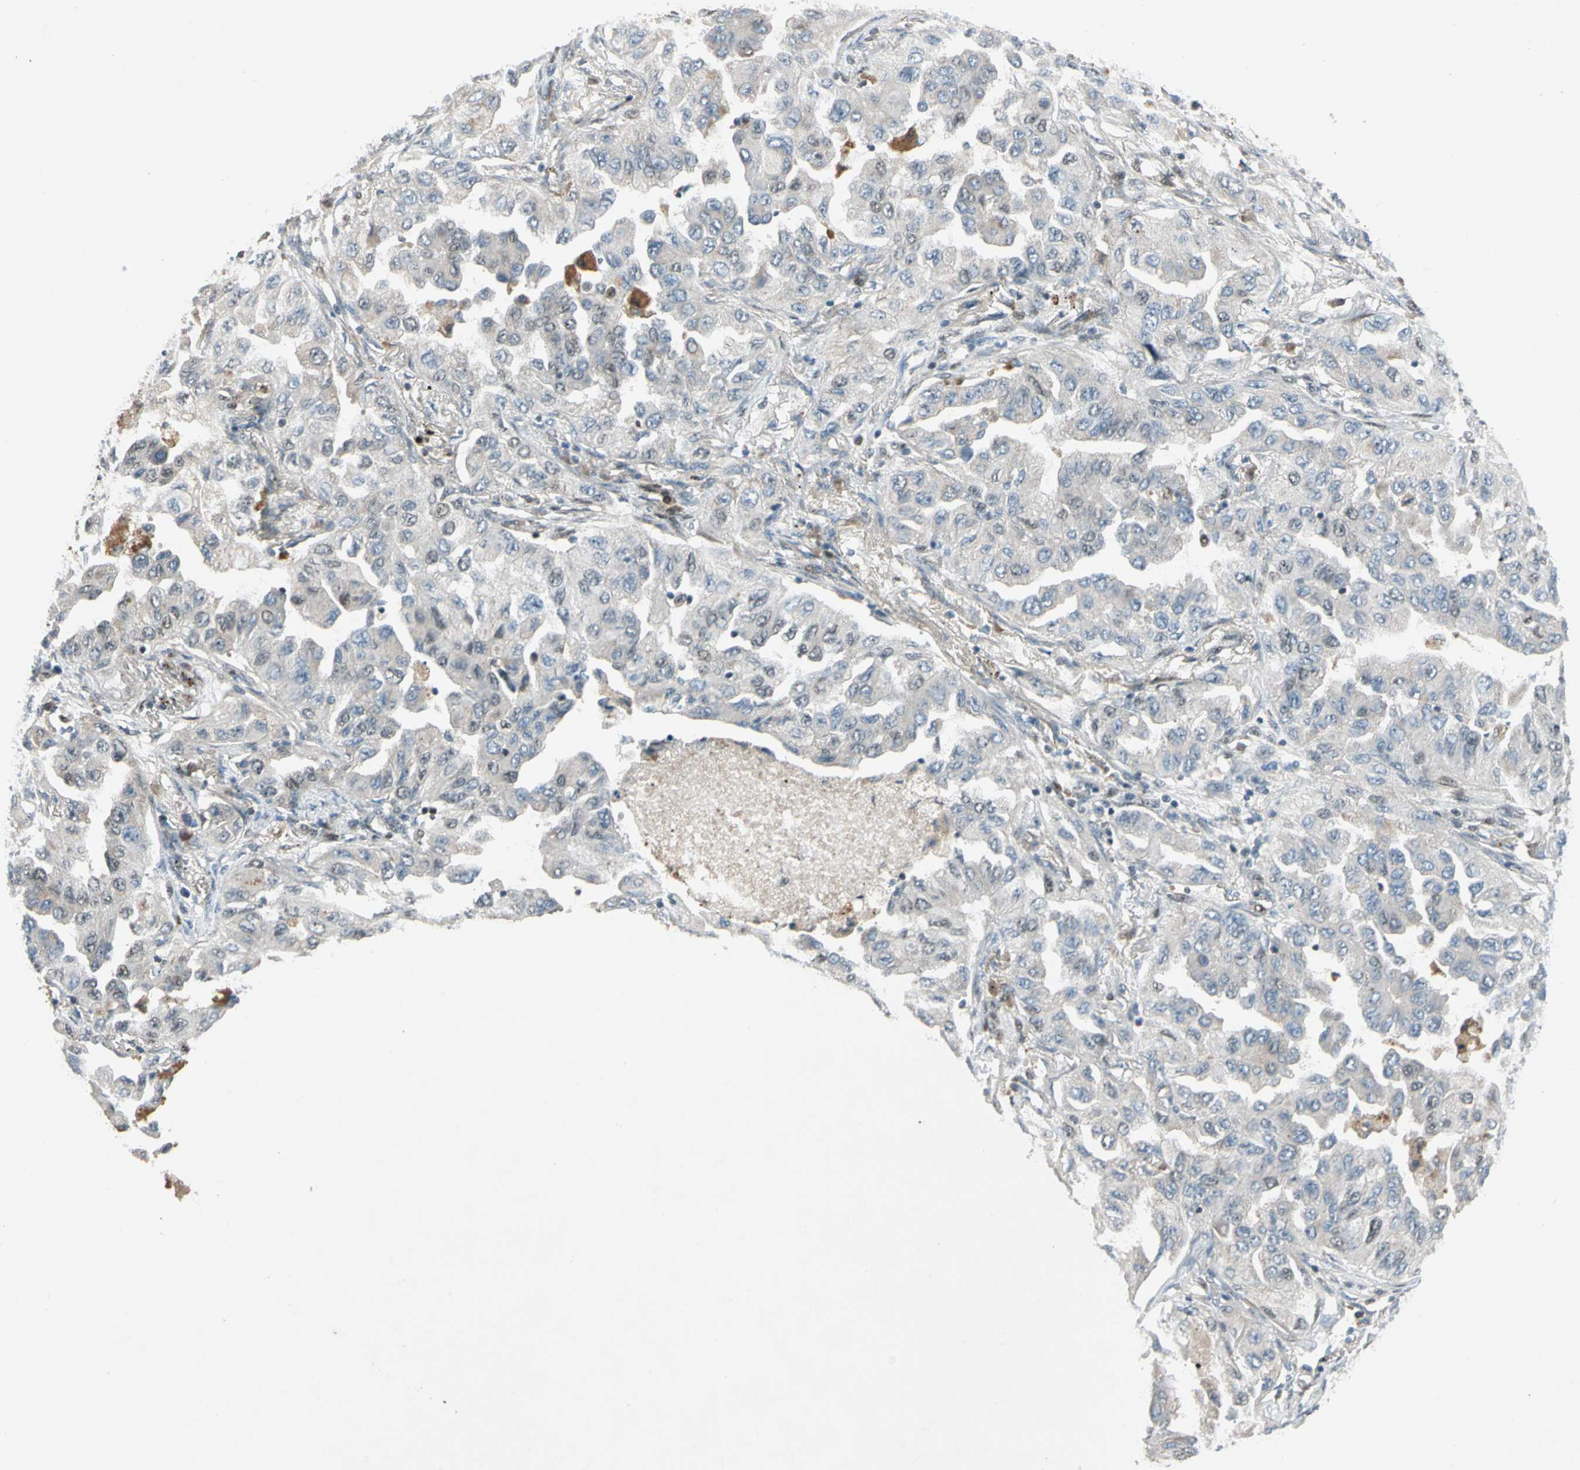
{"staining": {"intensity": "negative", "quantity": "none", "location": "none"}, "tissue": "lung cancer", "cell_type": "Tumor cells", "image_type": "cancer", "snomed": [{"axis": "morphology", "description": "Adenocarcinoma, NOS"}, {"axis": "topography", "description": "Lung"}], "caption": "There is no significant expression in tumor cells of adenocarcinoma (lung).", "gene": "GTF3A", "patient": {"sex": "female", "age": 65}}